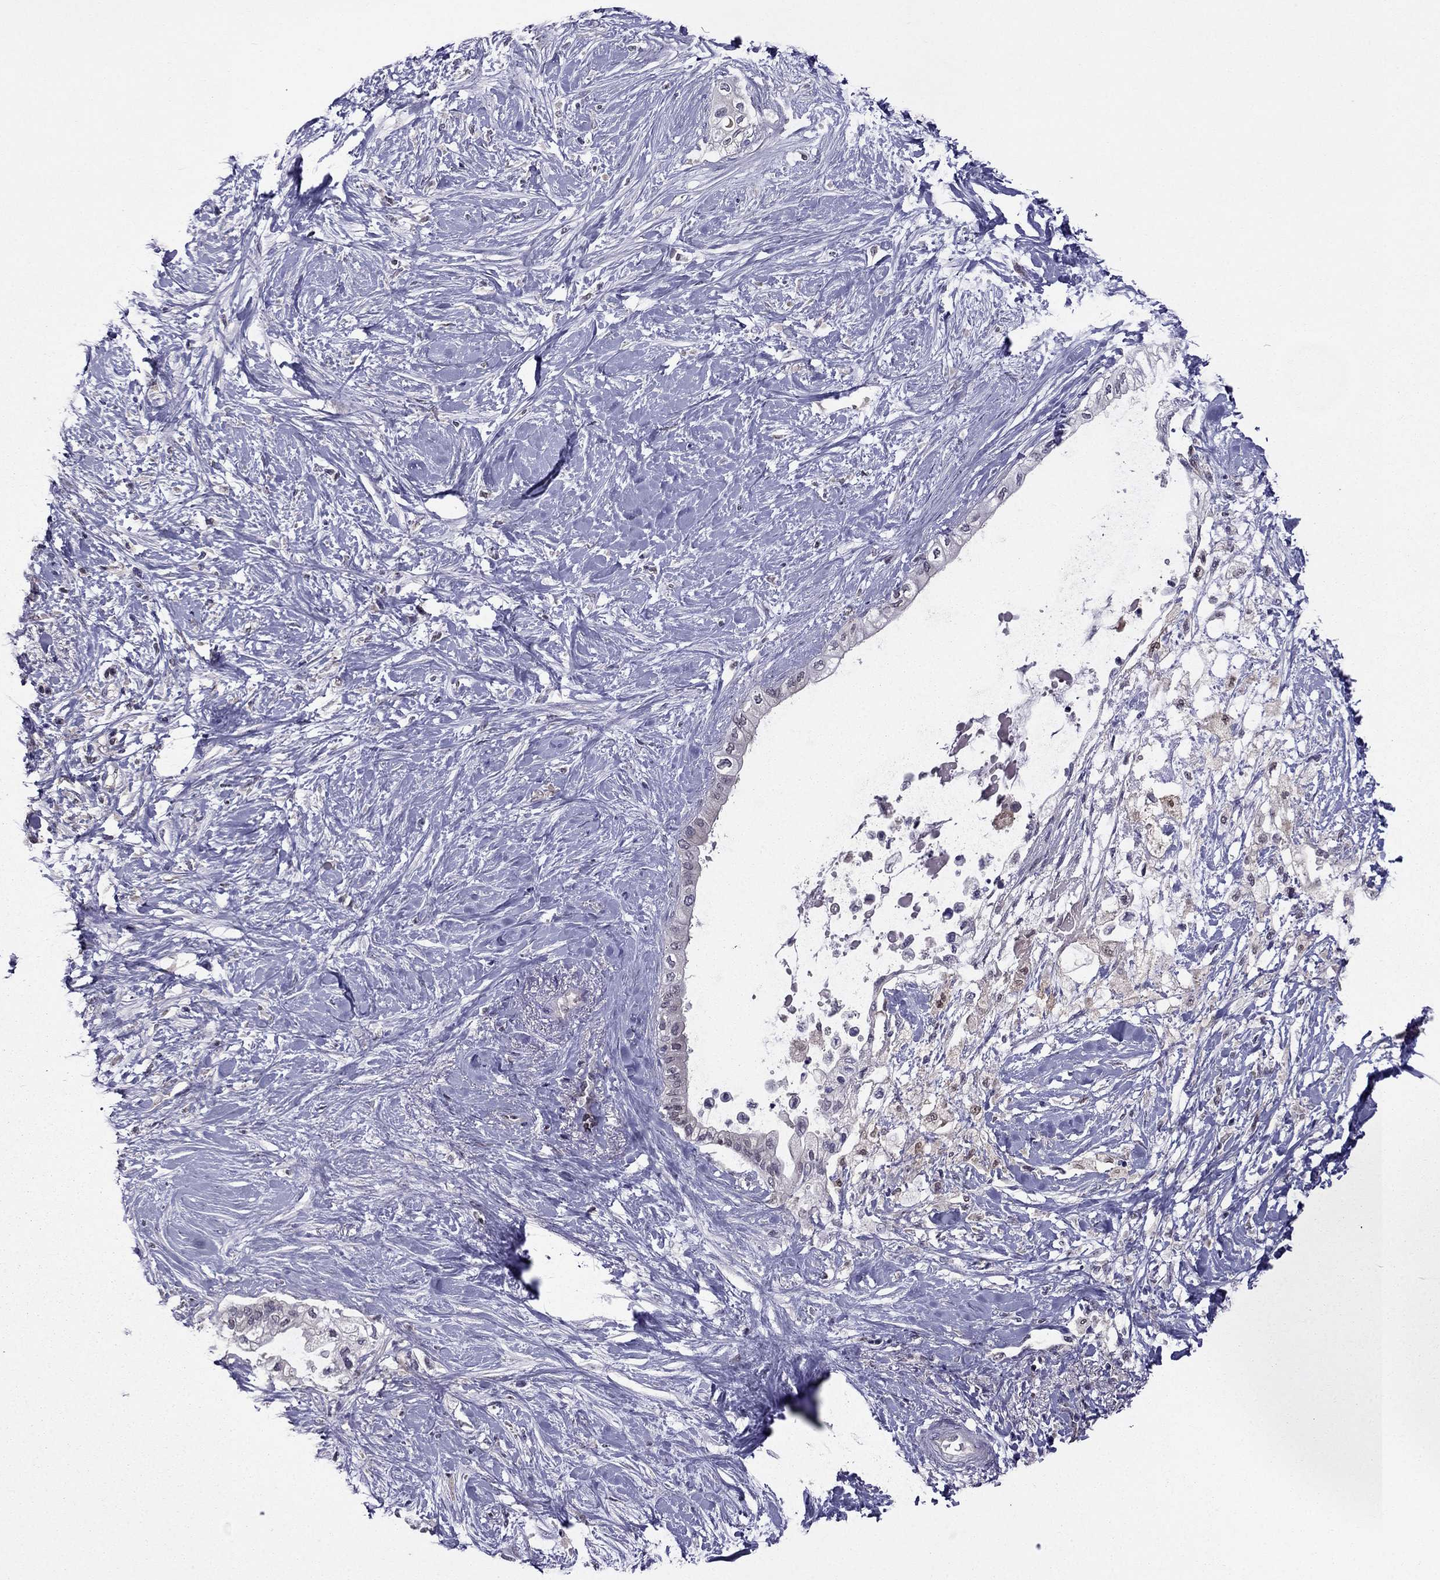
{"staining": {"intensity": "negative", "quantity": "none", "location": "none"}, "tissue": "pancreatic cancer", "cell_type": "Tumor cells", "image_type": "cancer", "snomed": [{"axis": "morphology", "description": "Normal tissue, NOS"}, {"axis": "morphology", "description": "Adenocarcinoma, NOS"}, {"axis": "topography", "description": "Pancreas"}, {"axis": "topography", "description": "Duodenum"}], "caption": "An immunohistochemistry (IHC) histopathology image of pancreatic cancer is shown. There is no staining in tumor cells of pancreatic cancer. Nuclei are stained in blue.", "gene": "CDK5", "patient": {"sex": "female", "age": 60}}